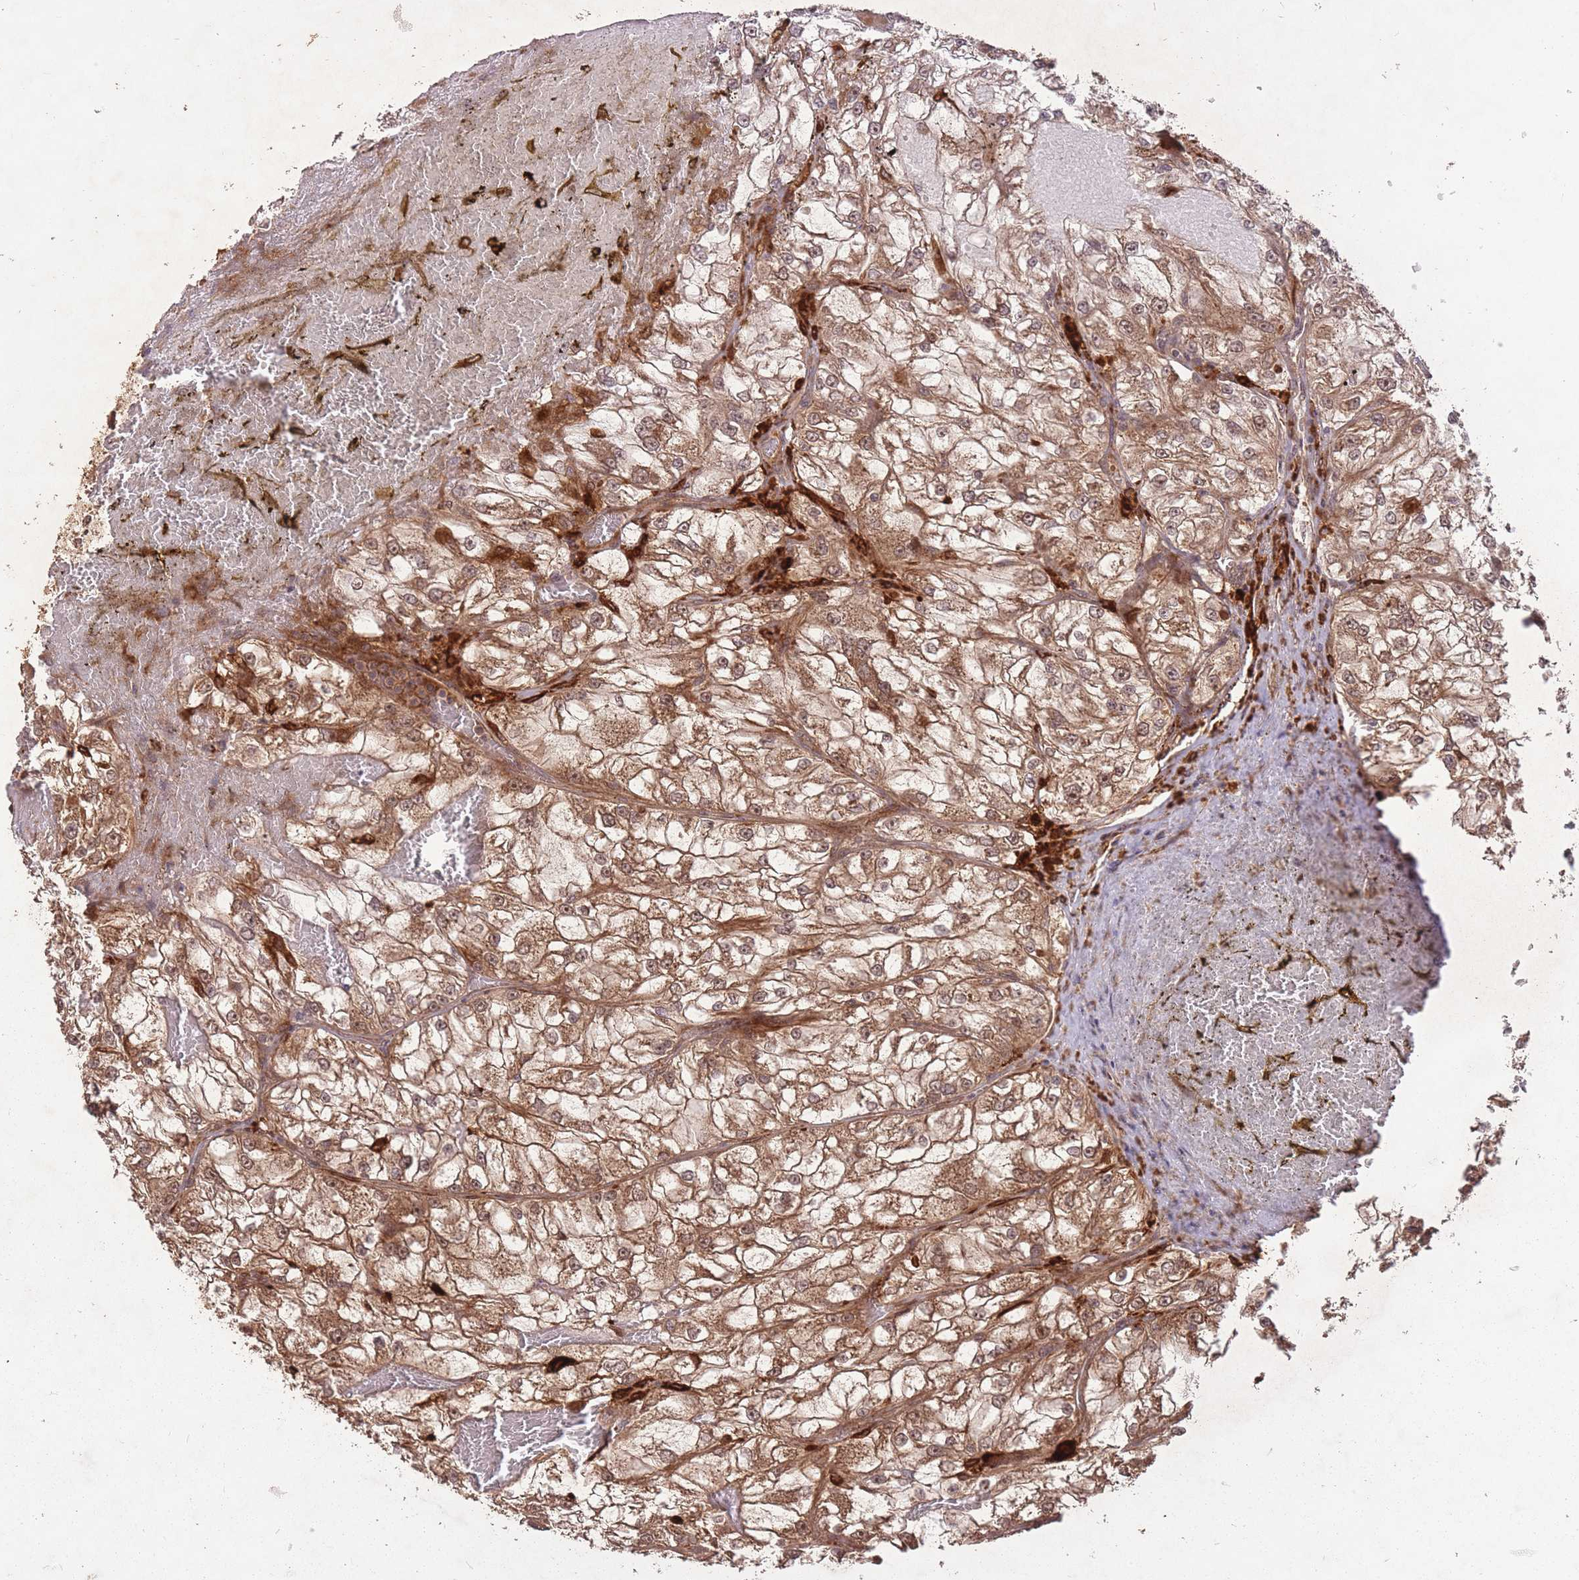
{"staining": {"intensity": "moderate", "quantity": ">75%", "location": "cytoplasmic/membranous,nuclear"}, "tissue": "renal cancer", "cell_type": "Tumor cells", "image_type": "cancer", "snomed": [{"axis": "morphology", "description": "Adenocarcinoma, NOS"}, {"axis": "topography", "description": "Kidney"}], "caption": "A medium amount of moderate cytoplasmic/membranous and nuclear positivity is appreciated in about >75% of tumor cells in renal cancer tissue.", "gene": "ERBB3", "patient": {"sex": "female", "age": 72}}